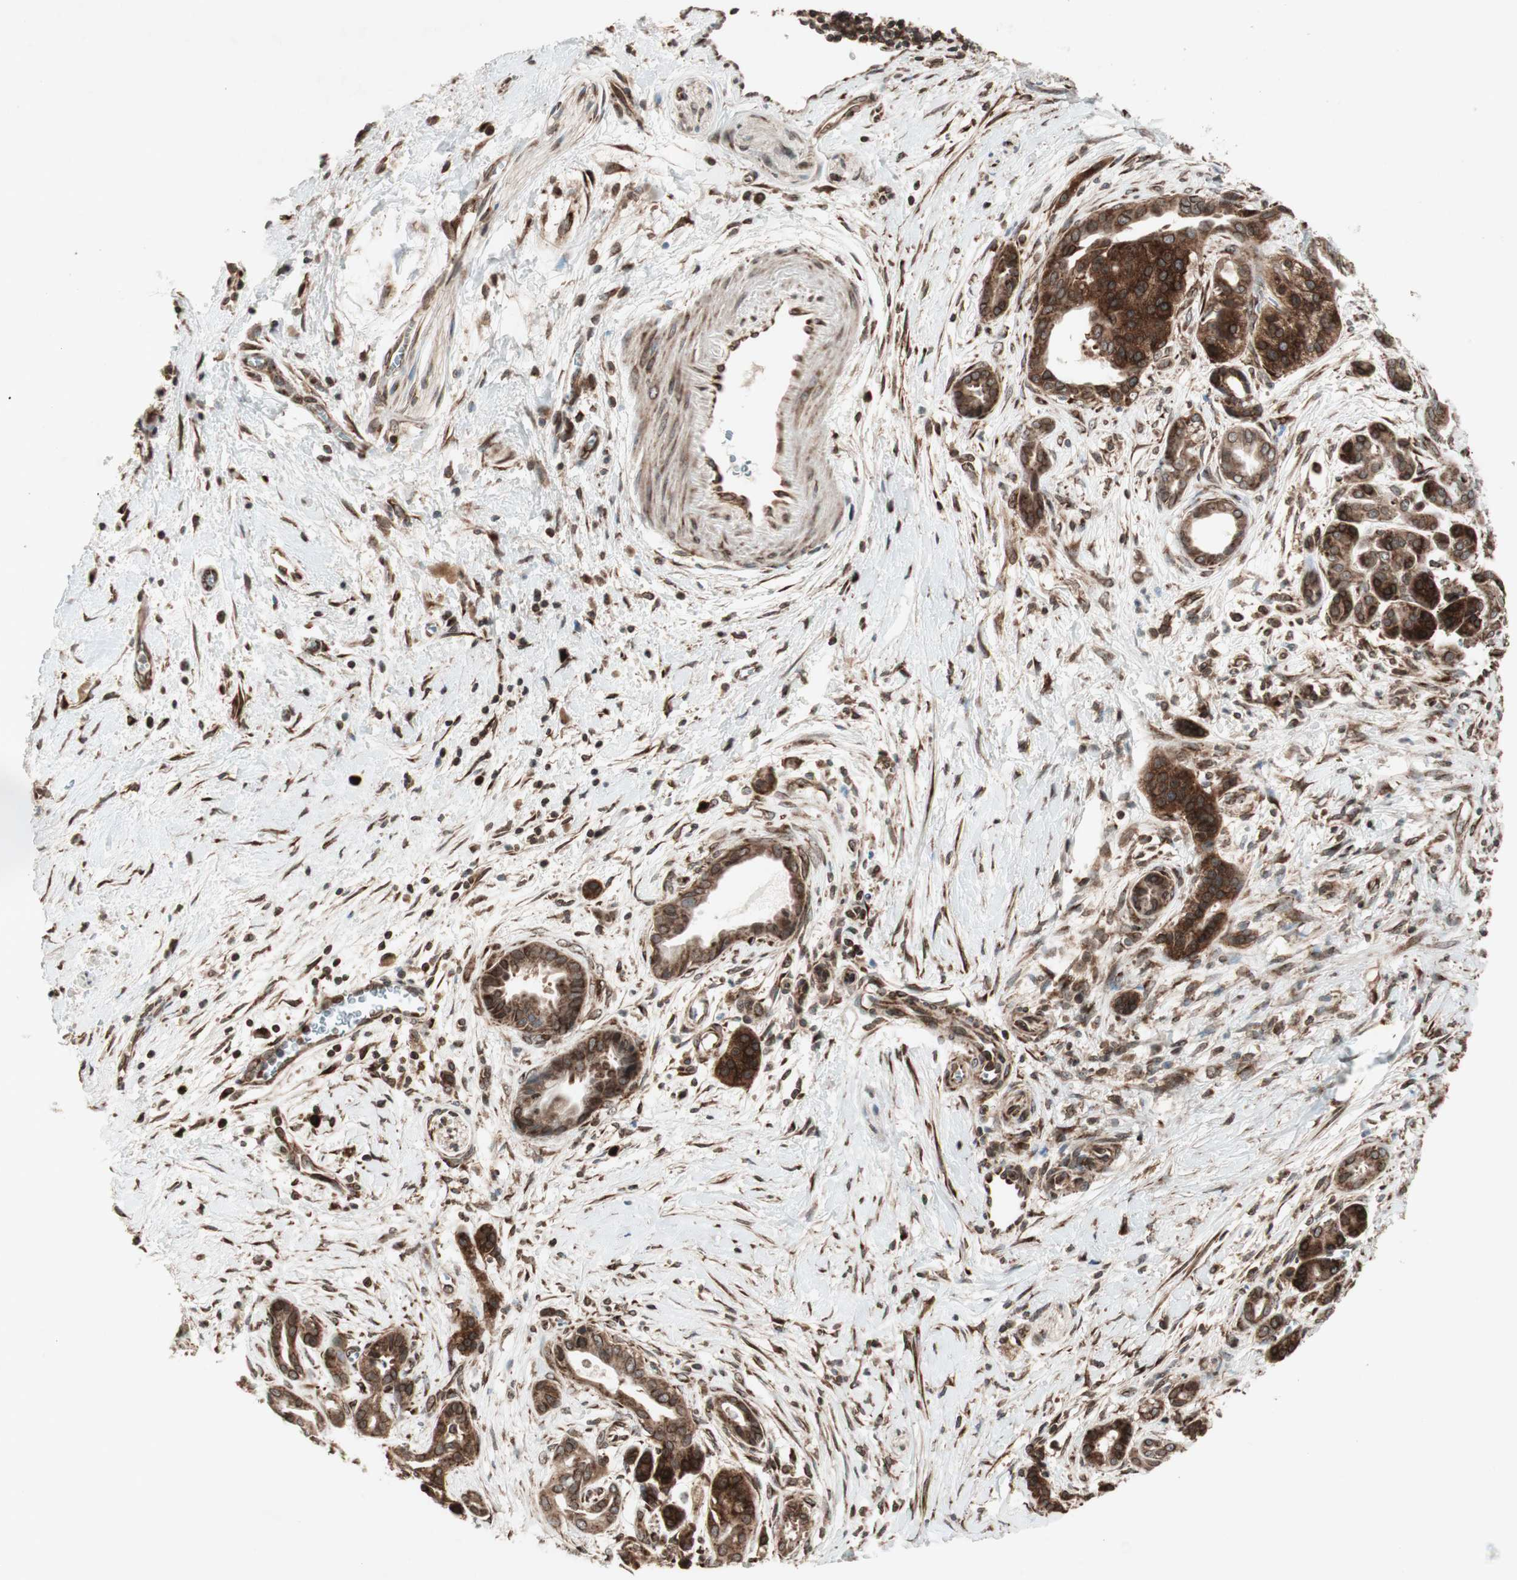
{"staining": {"intensity": "strong", "quantity": ">75%", "location": "cytoplasmic/membranous,nuclear"}, "tissue": "pancreatic cancer", "cell_type": "Tumor cells", "image_type": "cancer", "snomed": [{"axis": "morphology", "description": "Adenocarcinoma, NOS"}, {"axis": "topography", "description": "Pancreas"}], "caption": "A brown stain highlights strong cytoplasmic/membranous and nuclear expression of a protein in adenocarcinoma (pancreatic) tumor cells.", "gene": "NUP62", "patient": {"sex": "male", "age": 59}}